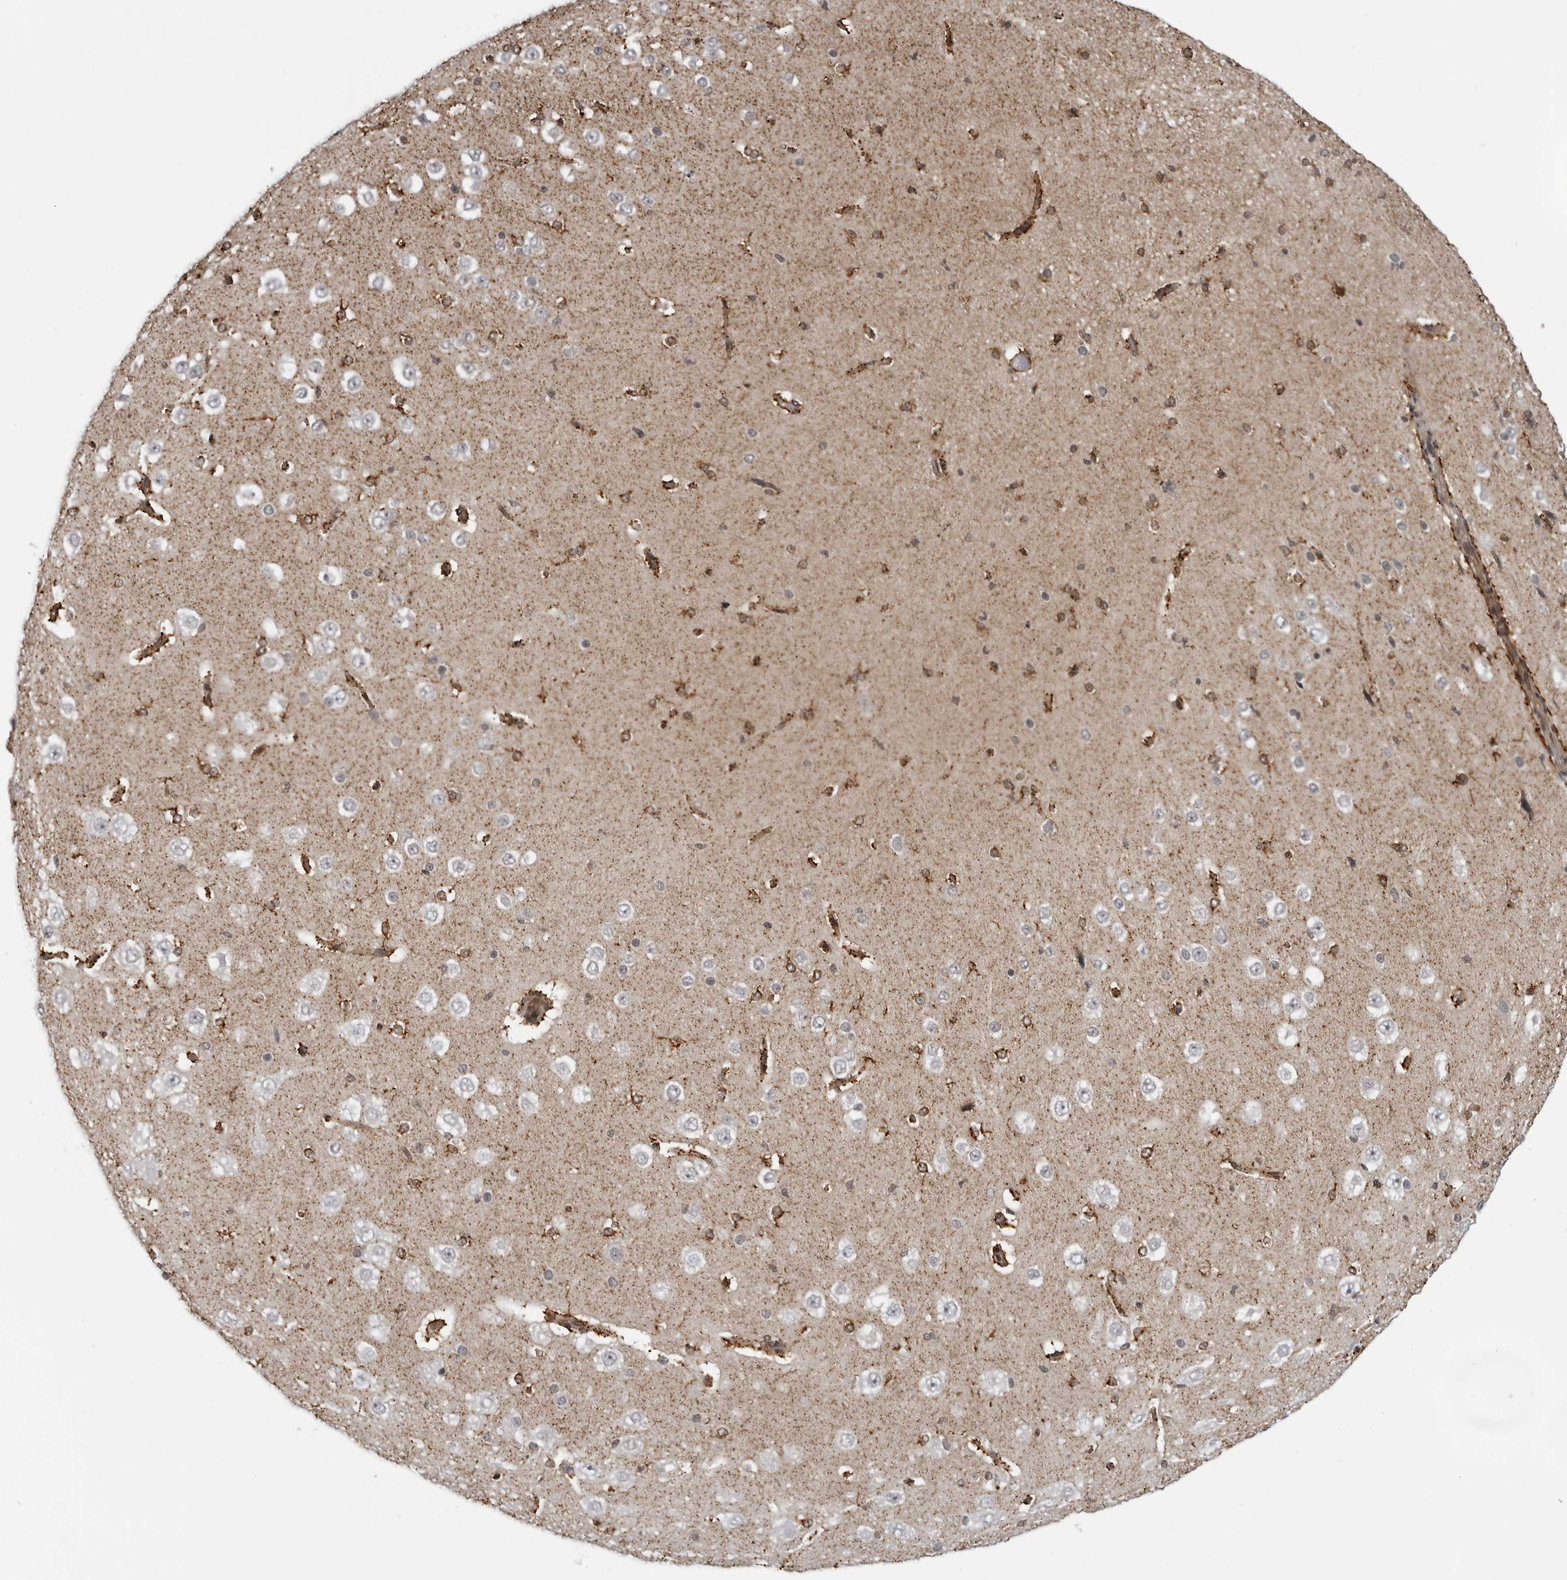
{"staining": {"intensity": "moderate", "quantity": "25%-75%", "location": "cytoplasmic/membranous"}, "tissue": "cerebral cortex", "cell_type": "Endothelial cells", "image_type": "normal", "snomed": [{"axis": "morphology", "description": "Normal tissue, NOS"}, {"axis": "morphology", "description": "Developmental malformation"}, {"axis": "topography", "description": "Cerebral cortex"}], "caption": "An immunohistochemistry micrograph of normal tissue is shown. Protein staining in brown labels moderate cytoplasmic/membranous positivity in cerebral cortex within endothelial cells. Using DAB (brown) and hematoxylin (blue) stains, captured at high magnification using brightfield microscopy.", "gene": "MAPK12", "patient": {"sex": "female", "age": 30}}